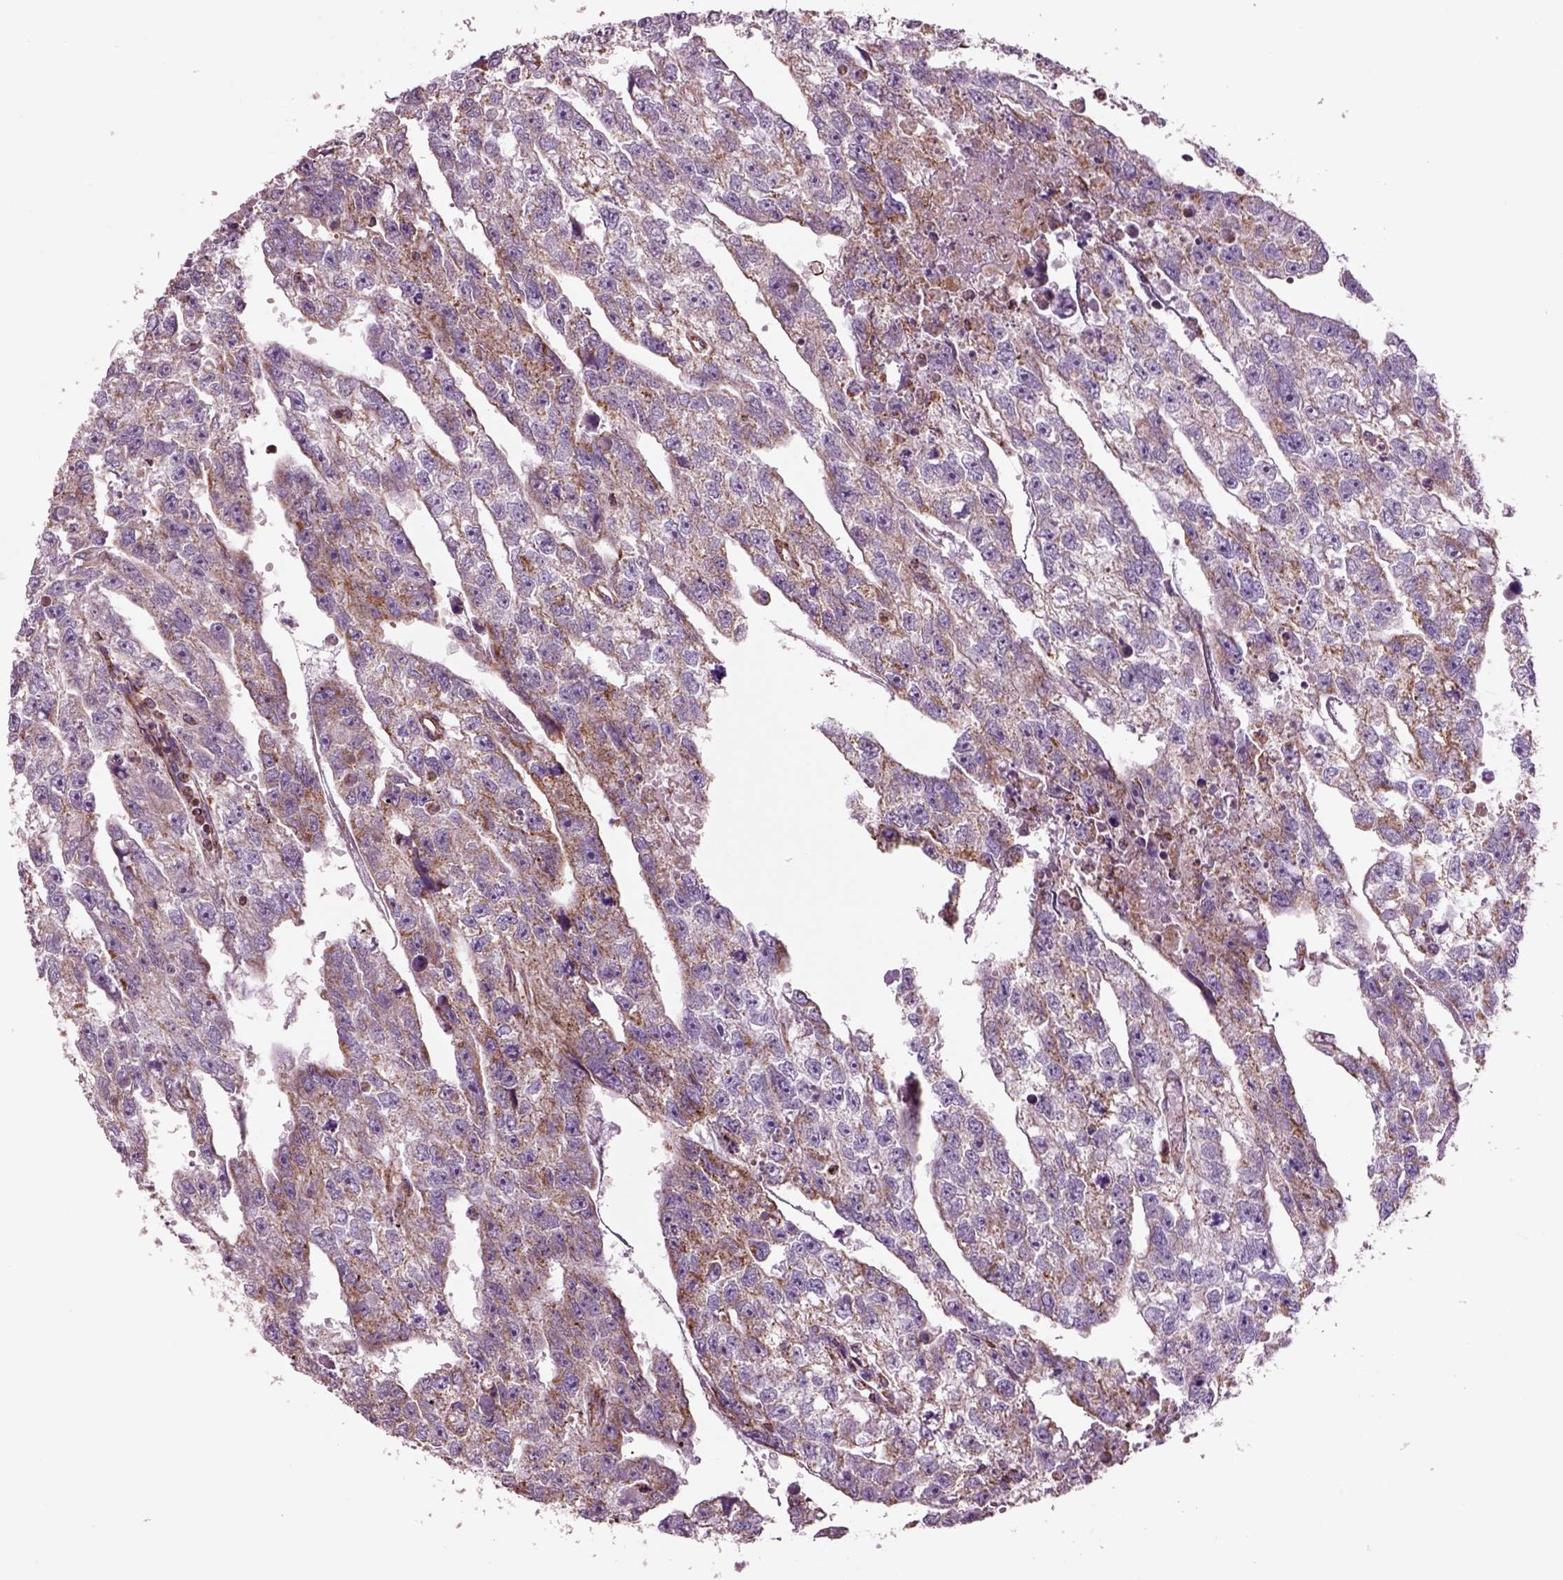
{"staining": {"intensity": "moderate", "quantity": ">75%", "location": "cytoplasmic/membranous"}, "tissue": "testis cancer", "cell_type": "Tumor cells", "image_type": "cancer", "snomed": [{"axis": "morphology", "description": "Carcinoma, Embryonal, NOS"}, {"axis": "morphology", "description": "Teratoma, malignant, NOS"}, {"axis": "topography", "description": "Testis"}], "caption": "Embryonal carcinoma (testis) stained for a protein demonstrates moderate cytoplasmic/membranous positivity in tumor cells. (Stains: DAB (3,3'-diaminobenzidine) in brown, nuclei in blue, Microscopy: brightfield microscopy at high magnification).", "gene": "SLC25A24", "patient": {"sex": "male", "age": 44}}